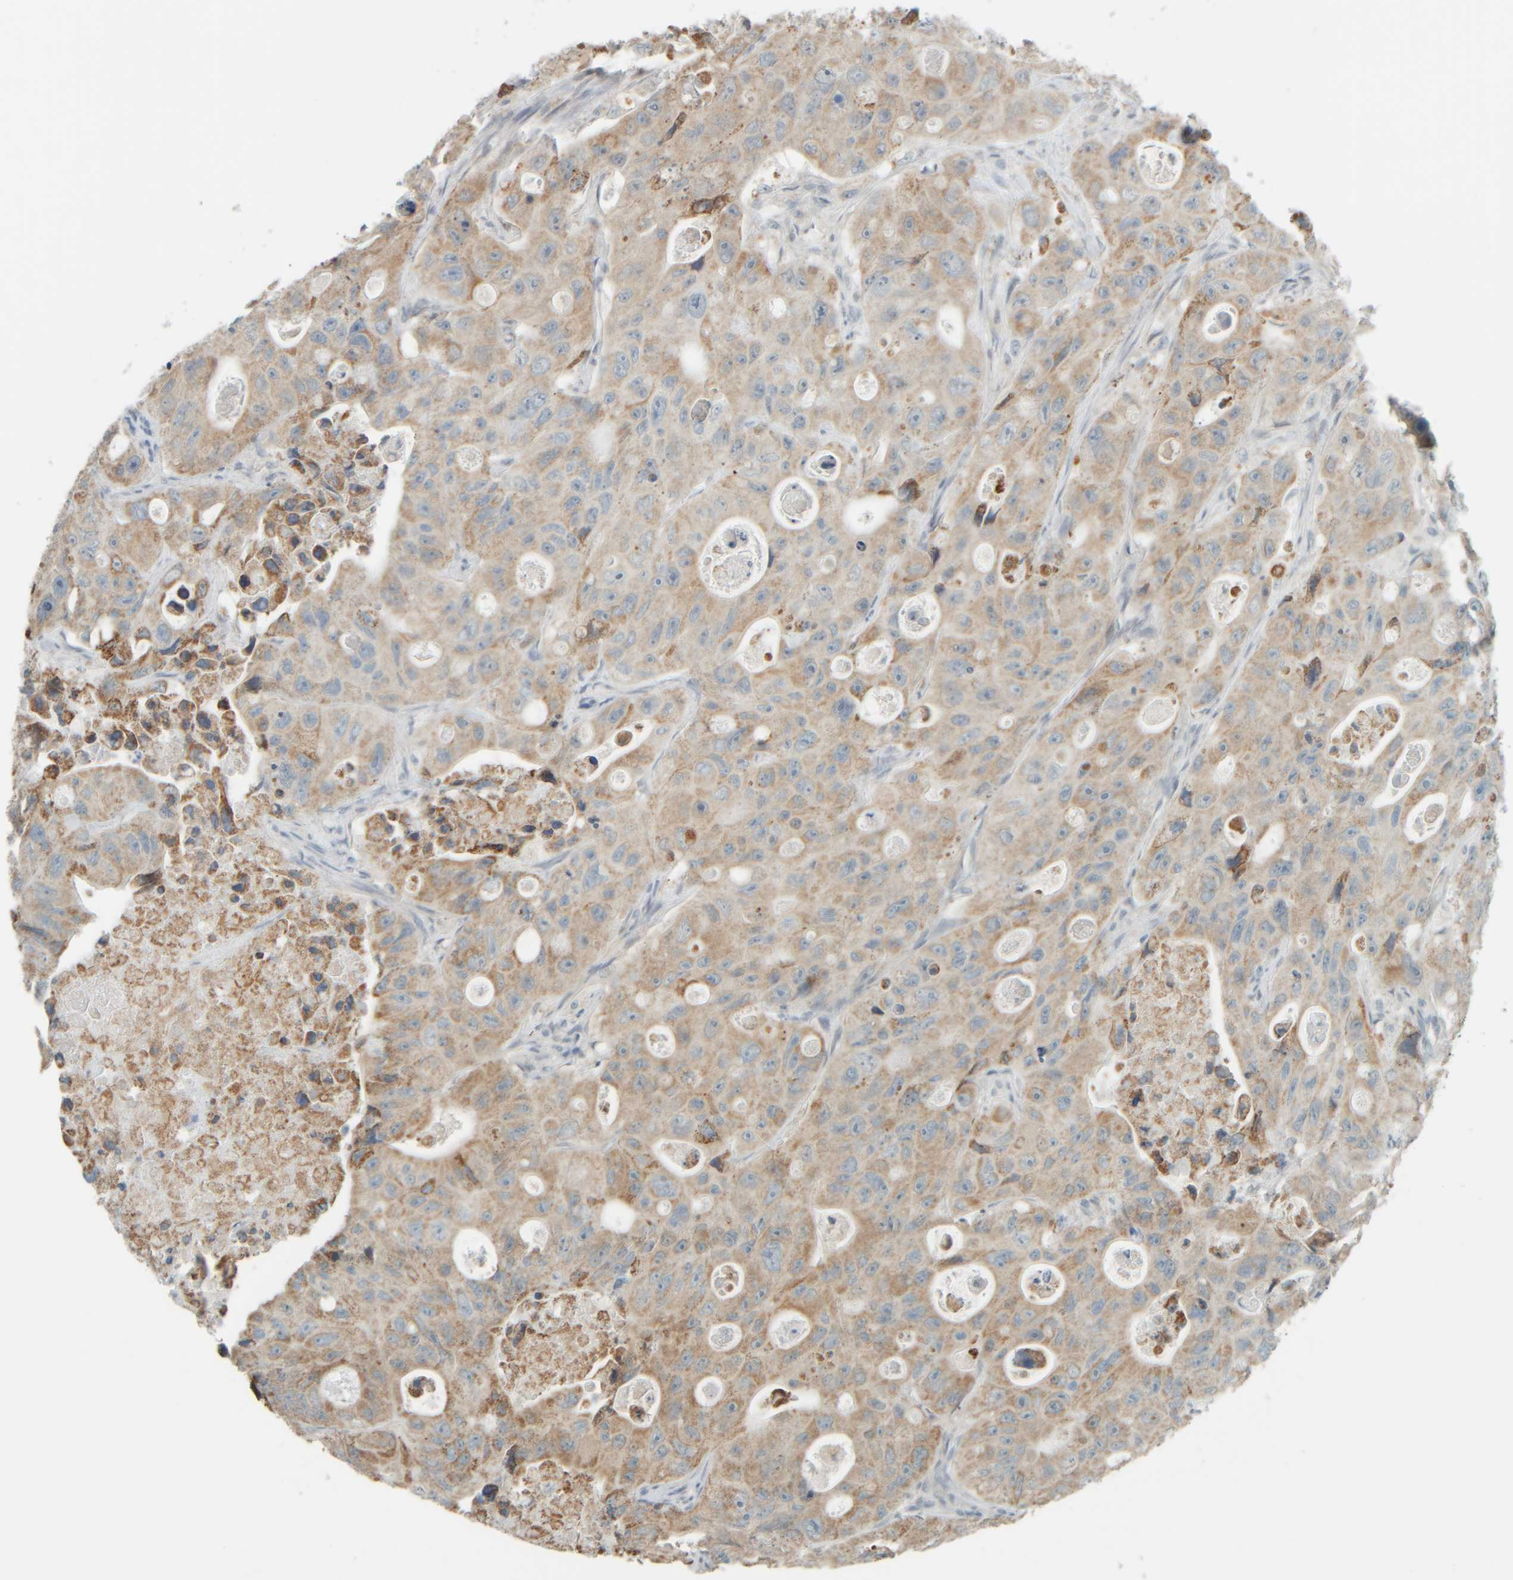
{"staining": {"intensity": "weak", "quantity": ">75%", "location": "cytoplasmic/membranous"}, "tissue": "colorectal cancer", "cell_type": "Tumor cells", "image_type": "cancer", "snomed": [{"axis": "morphology", "description": "Adenocarcinoma, NOS"}, {"axis": "topography", "description": "Colon"}], "caption": "Immunohistochemical staining of adenocarcinoma (colorectal) demonstrates low levels of weak cytoplasmic/membranous protein expression in approximately >75% of tumor cells.", "gene": "PTGES3L-AARSD1", "patient": {"sex": "female", "age": 46}}